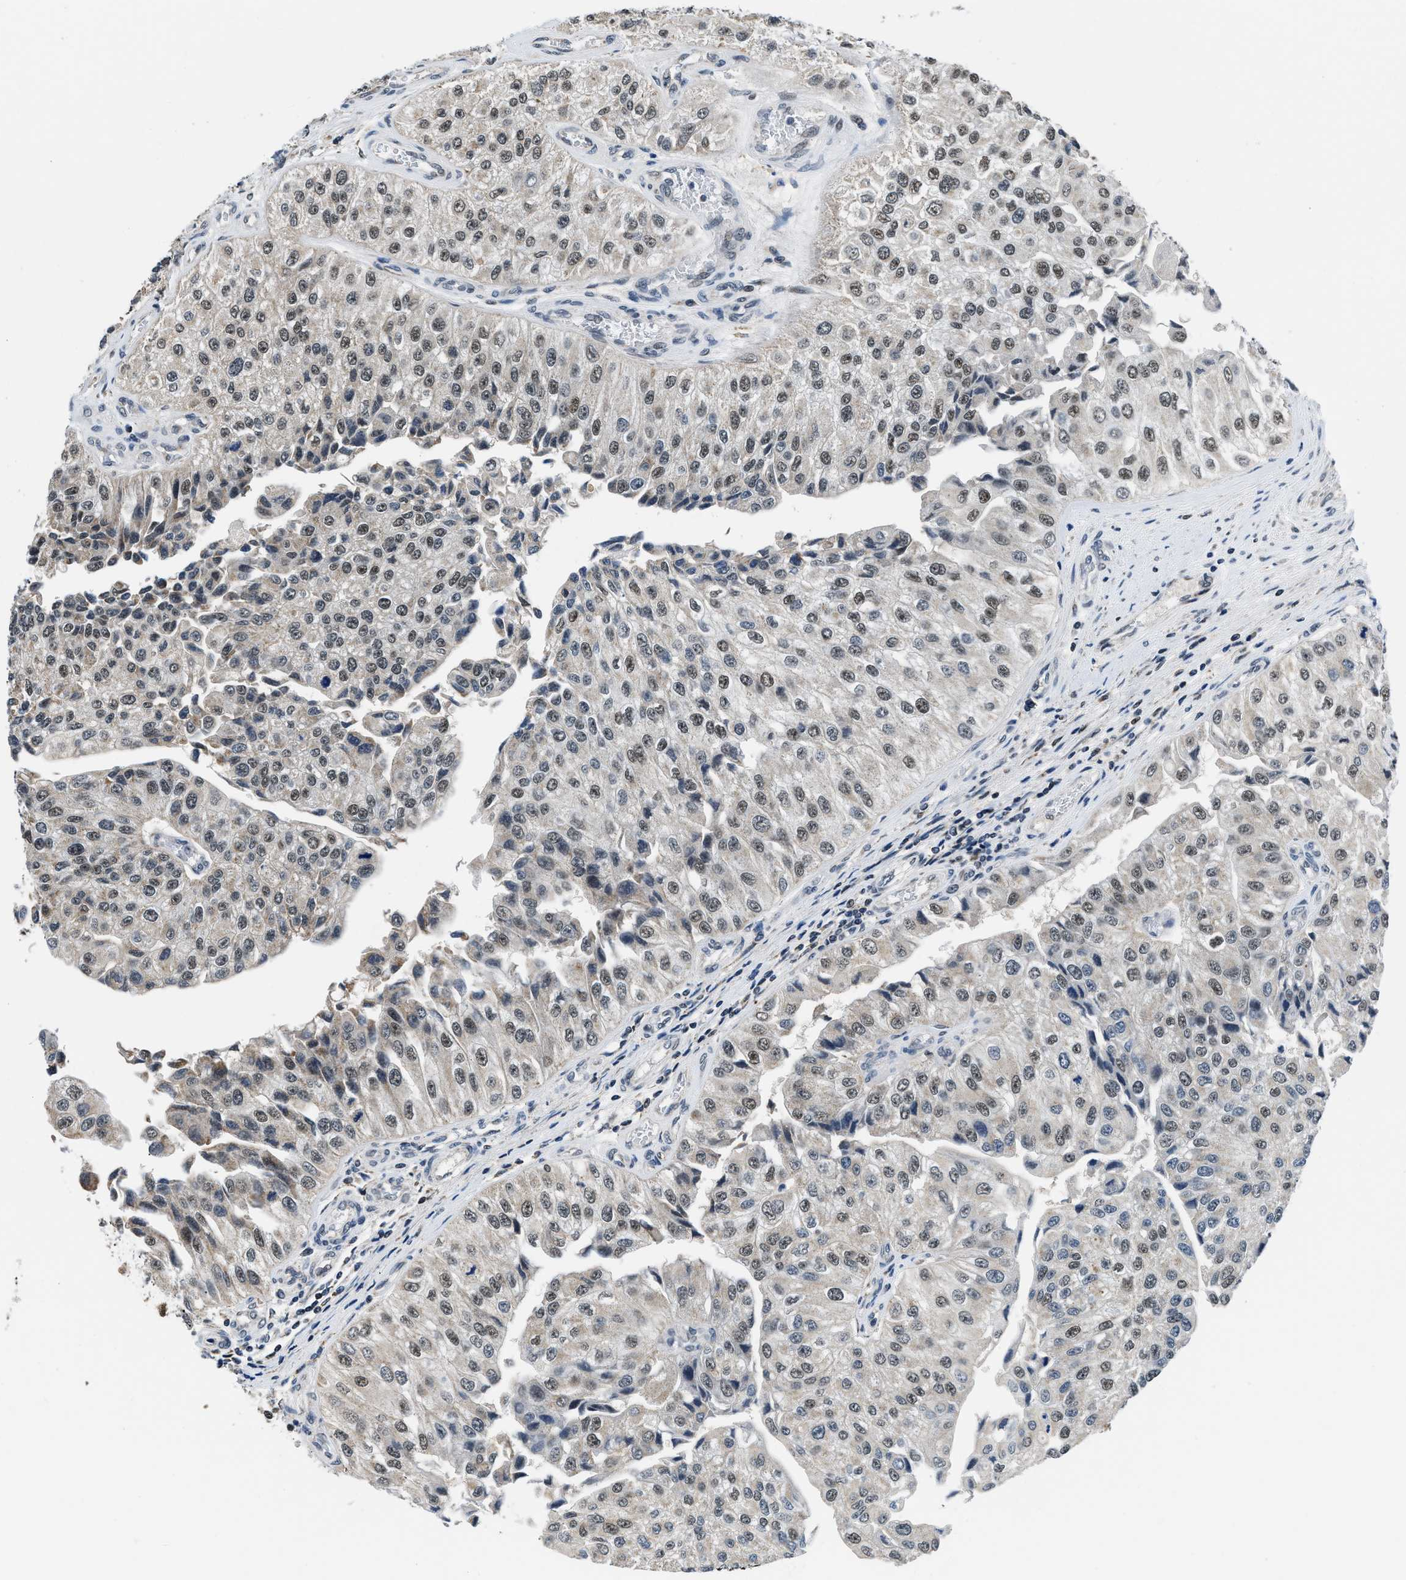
{"staining": {"intensity": "moderate", "quantity": ">75%", "location": "nuclear"}, "tissue": "urothelial cancer", "cell_type": "Tumor cells", "image_type": "cancer", "snomed": [{"axis": "morphology", "description": "Urothelial carcinoma, High grade"}, {"axis": "topography", "description": "Kidney"}, {"axis": "topography", "description": "Urinary bladder"}], "caption": "A brown stain shows moderate nuclear staining of a protein in high-grade urothelial carcinoma tumor cells.", "gene": "KDM3B", "patient": {"sex": "male", "age": 77}}